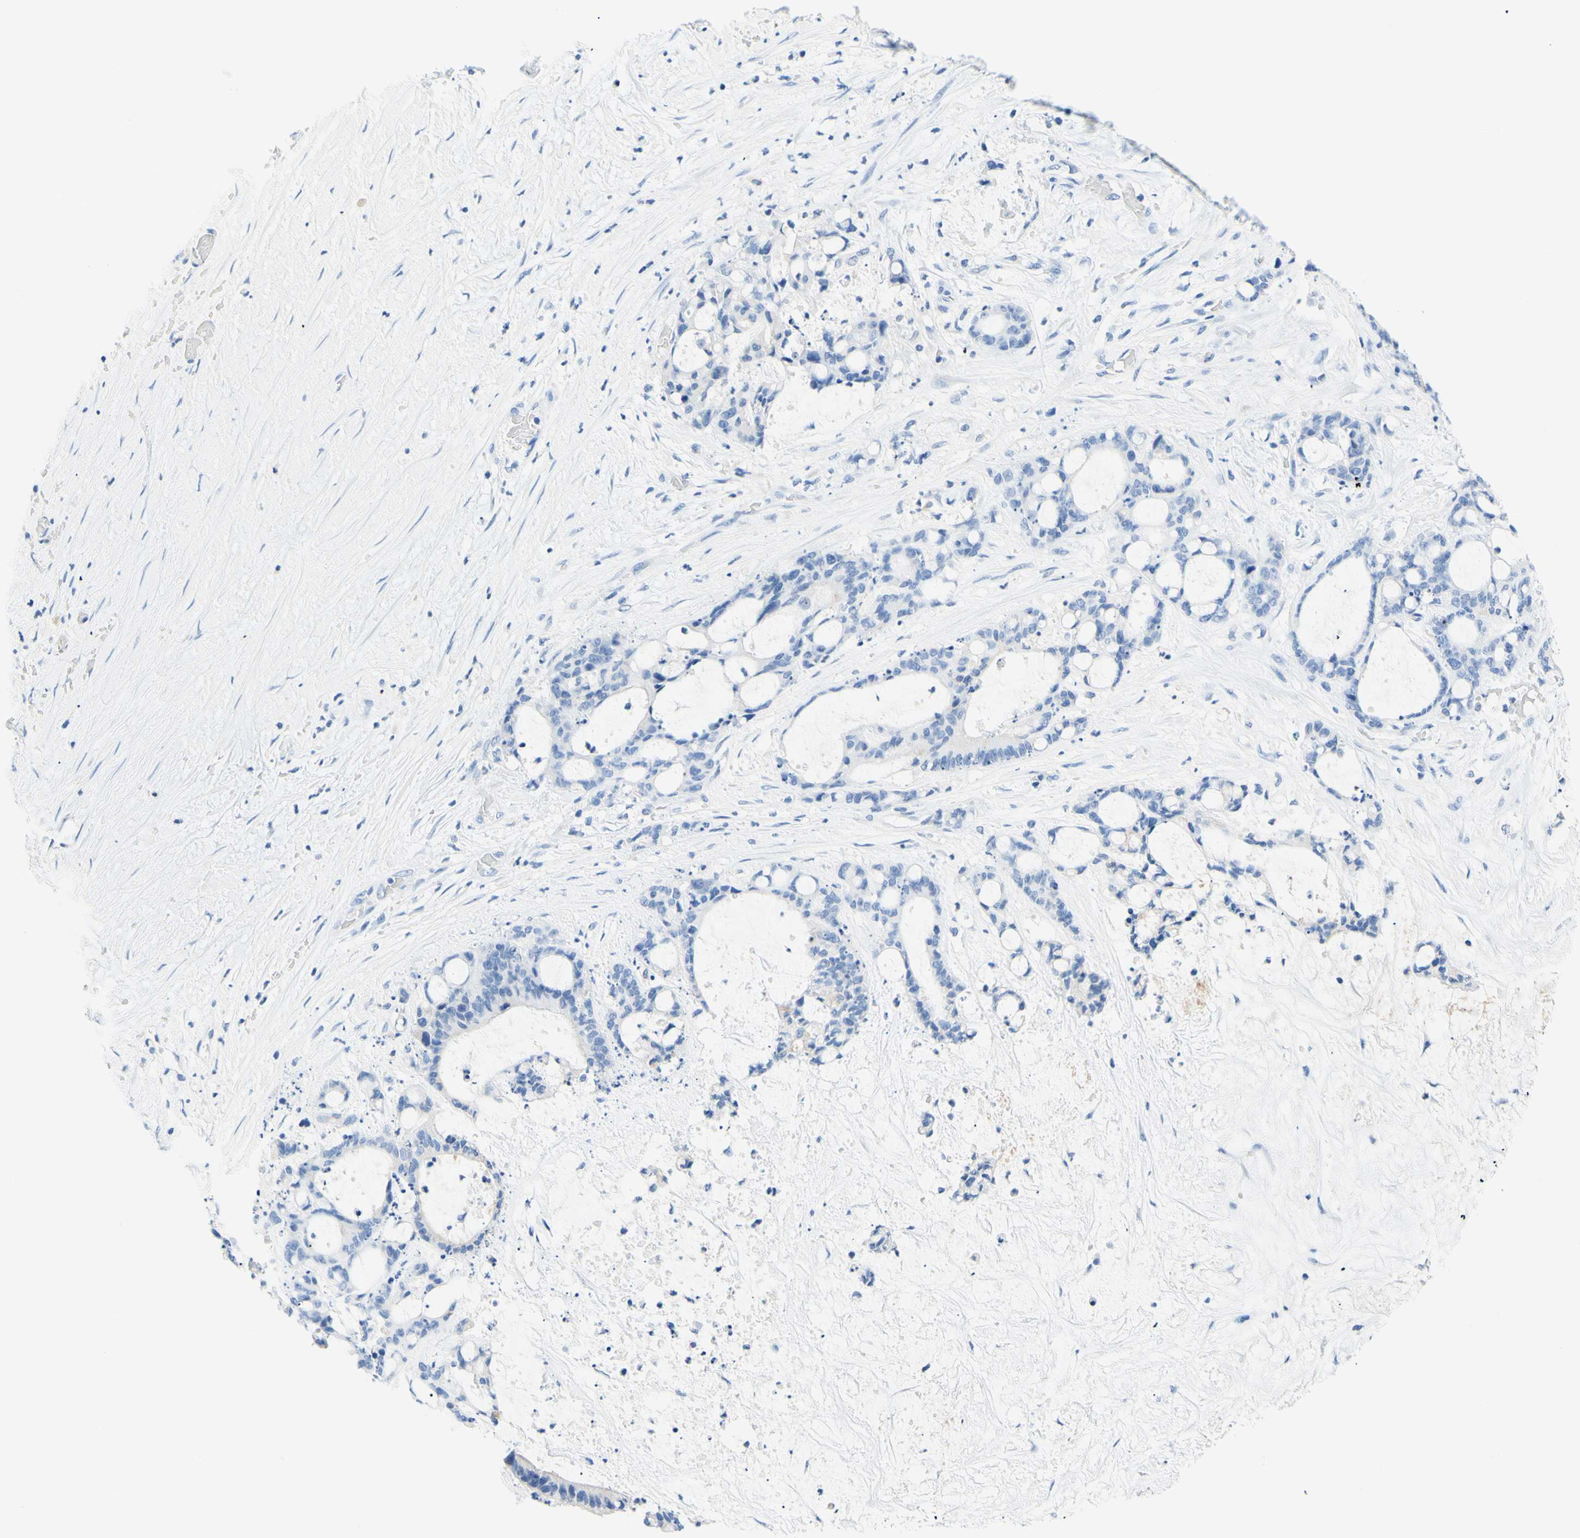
{"staining": {"intensity": "negative", "quantity": "none", "location": "none"}, "tissue": "liver cancer", "cell_type": "Tumor cells", "image_type": "cancer", "snomed": [{"axis": "morphology", "description": "Cholangiocarcinoma"}, {"axis": "topography", "description": "Liver"}], "caption": "Liver cholangiocarcinoma was stained to show a protein in brown. There is no significant positivity in tumor cells. The staining is performed using DAB (3,3'-diaminobenzidine) brown chromogen with nuclei counter-stained in using hematoxylin.", "gene": "HPCA", "patient": {"sex": "female", "age": 73}}